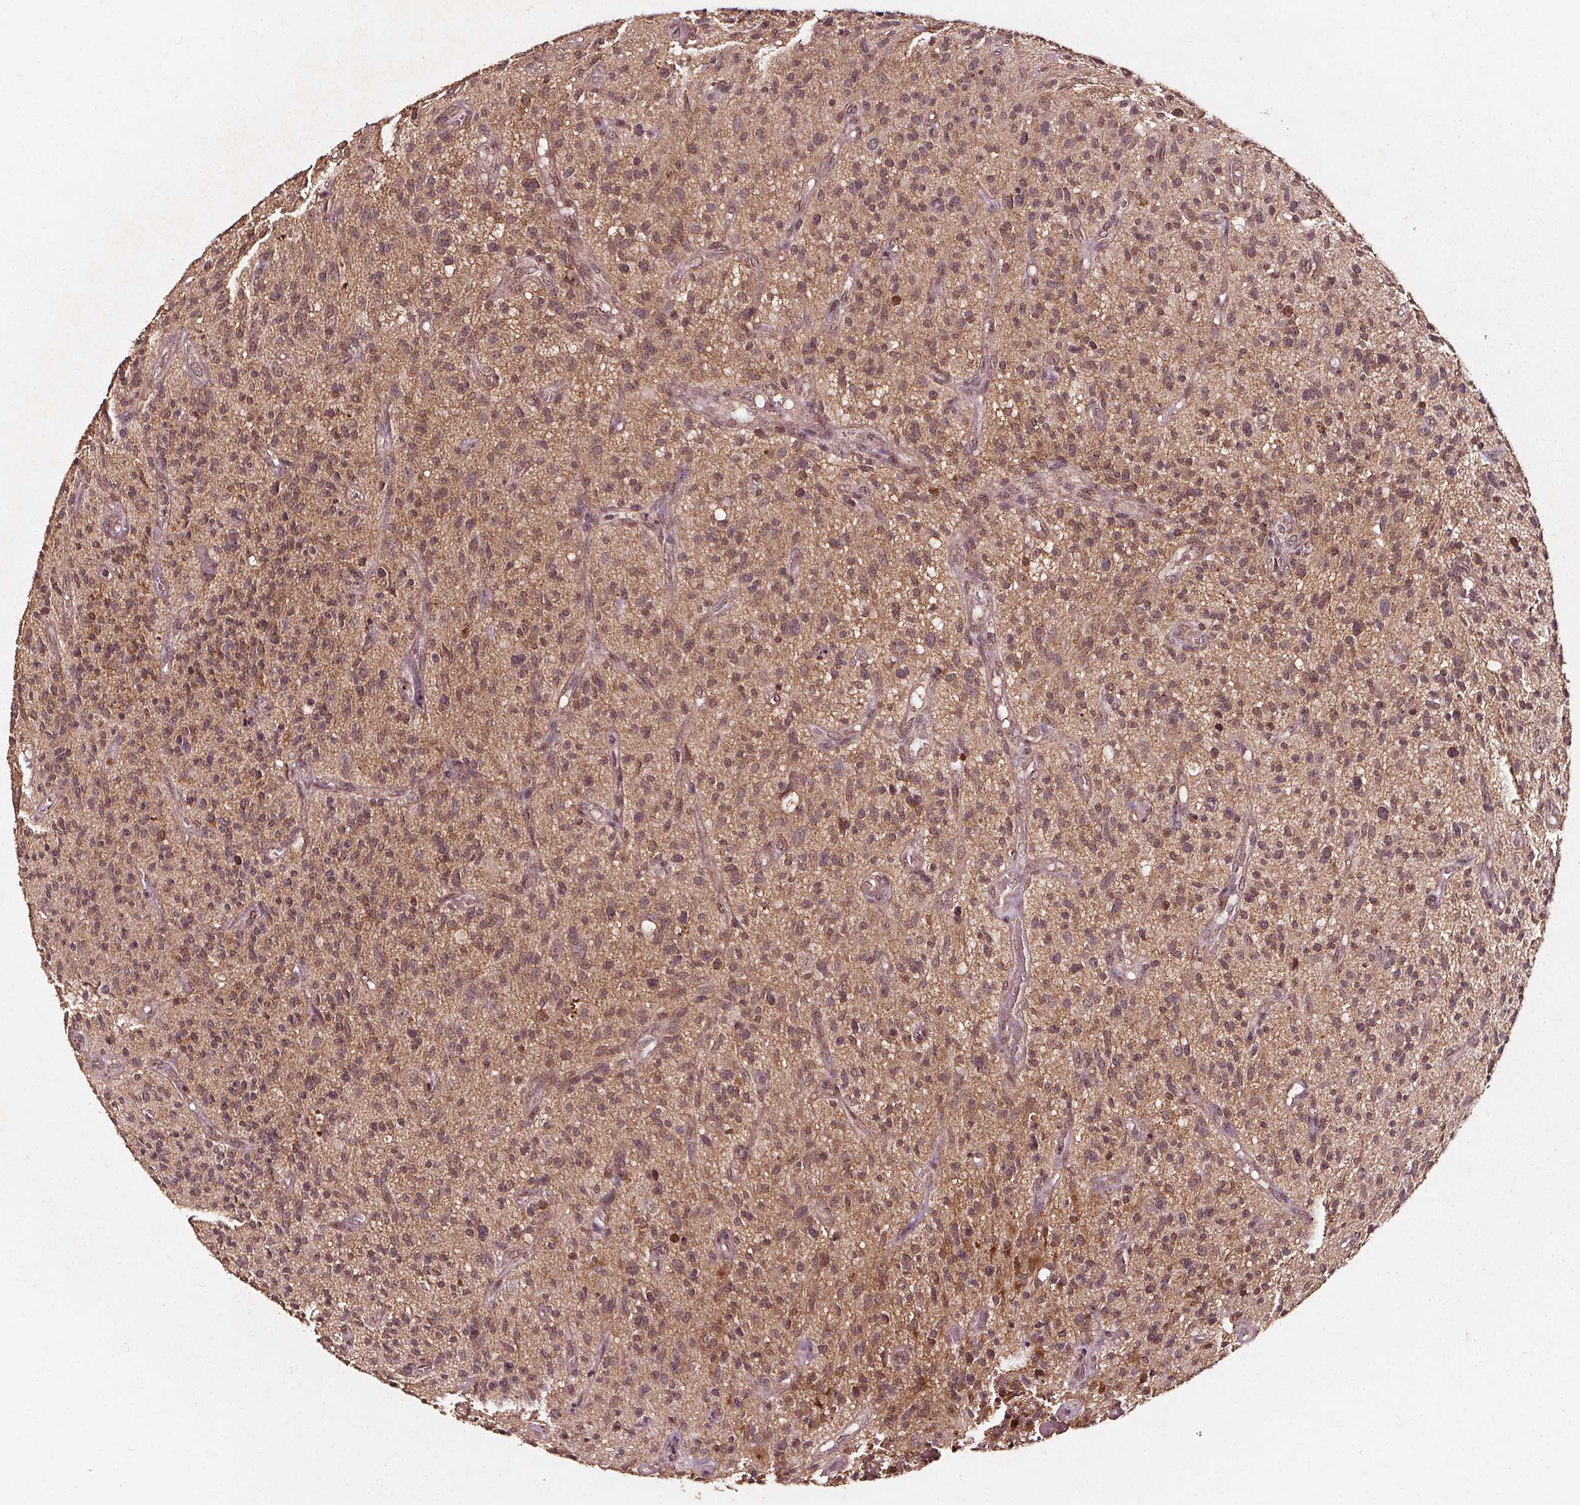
{"staining": {"intensity": "weak", "quantity": "25%-75%", "location": "cytoplasmic/membranous,nuclear"}, "tissue": "glioma", "cell_type": "Tumor cells", "image_type": "cancer", "snomed": [{"axis": "morphology", "description": "Glioma, malignant, High grade"}, {"axis": "topography", "description": "Brain"}], "caption": "A brown stain labels weak cytoplasmic/membranous and nuclear expression of a protein in human glioma tumor cells.", "gene": "ABCA1", "patient": {"sex": "male", "age": 75}}